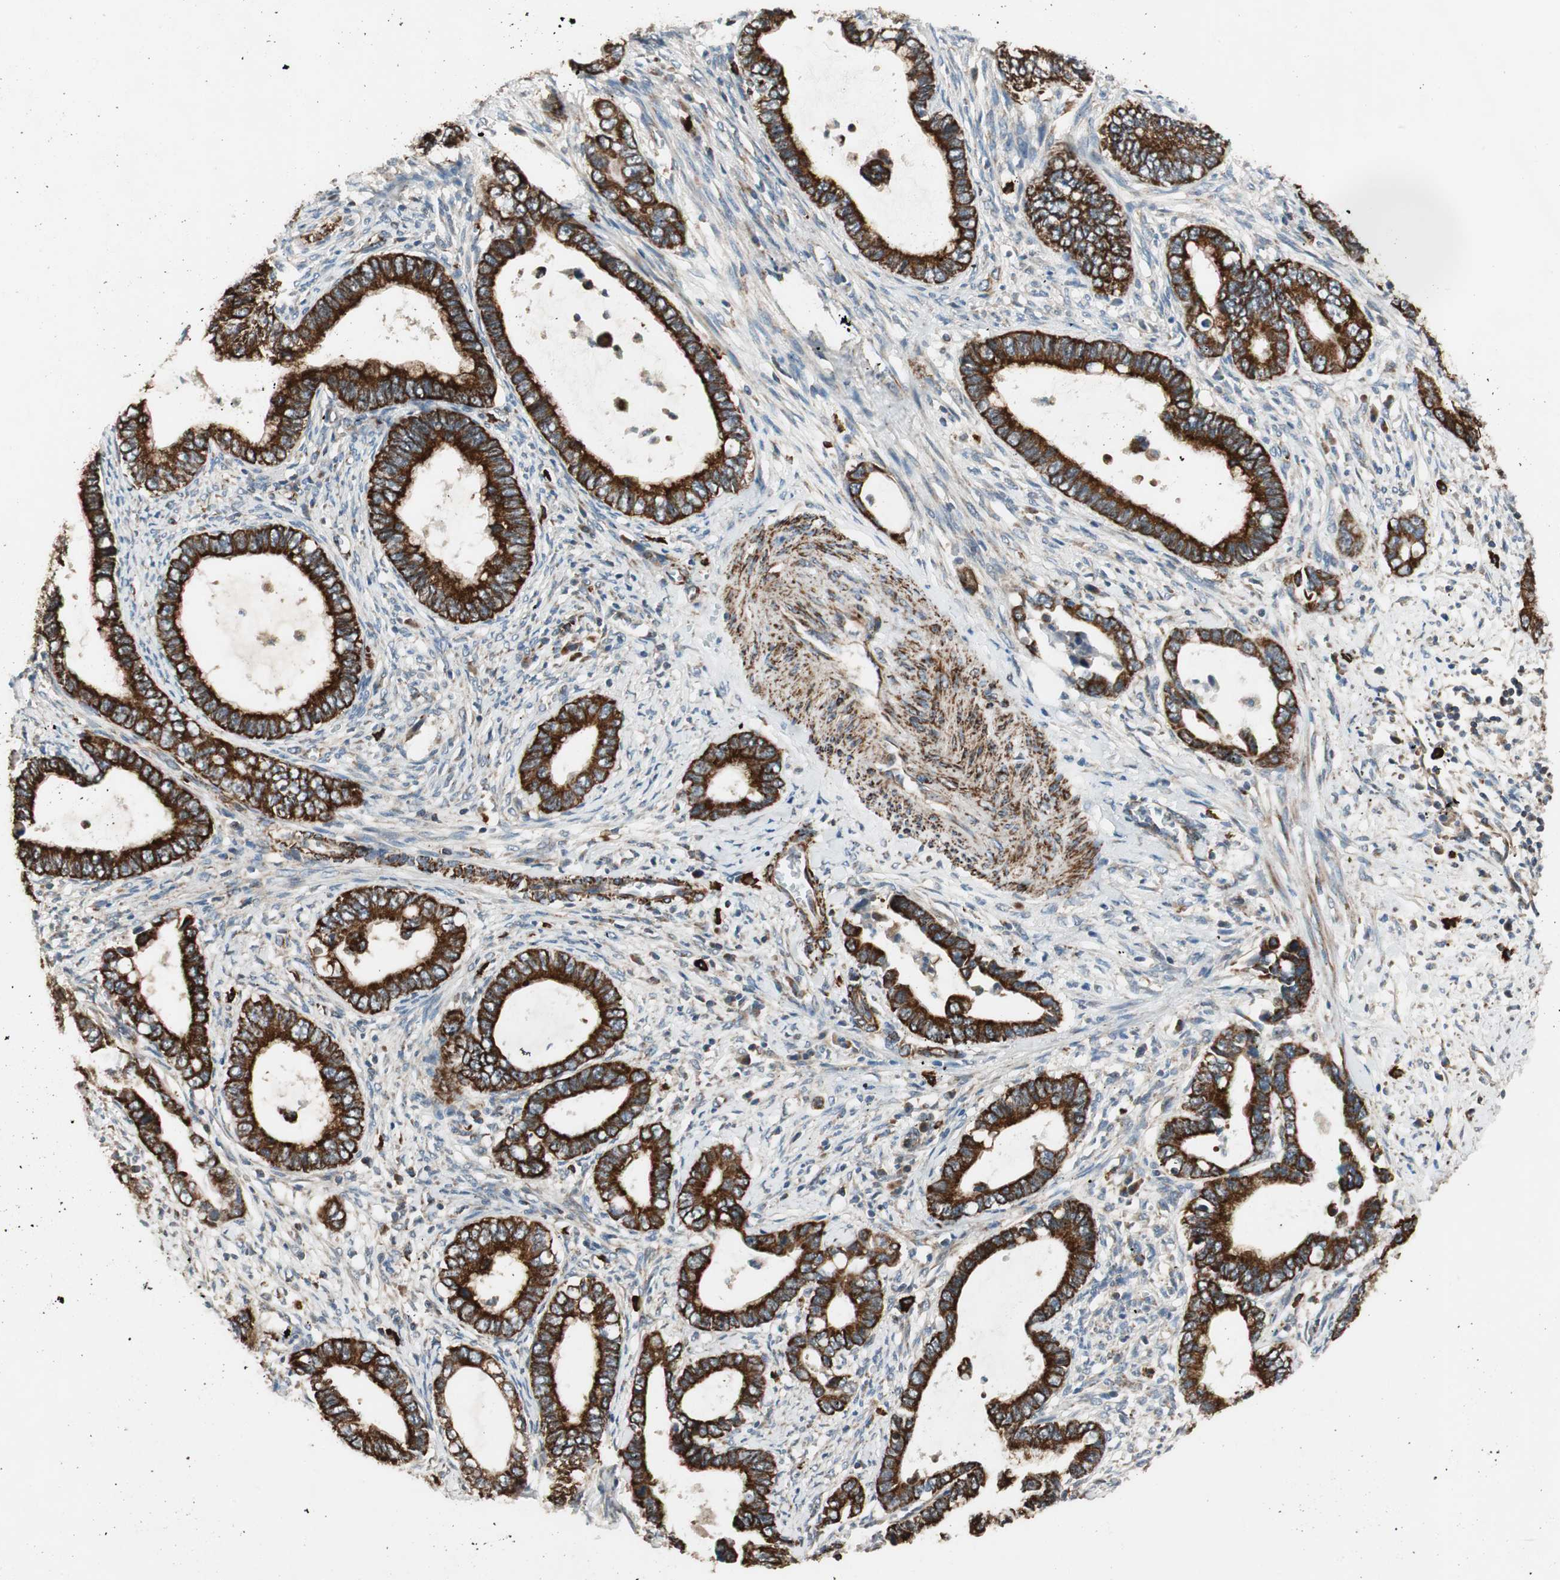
{"staining": {"intensity": "strong", "quantity": ">75%", "location": "cytoplasmic/membranous"}, "tissue": "cervical cancer", "cell_type": "Tumor cells", "image_type": "cancer", "snomed": [{"axis": "morphology", "description": "Adenocarcinoma, NOS"}, {"axis": "topography", "description": "Cervix"}], "caption": "The image demonstrates immunohistochemical staining of cervical cancer. There is strong cytoplasmic/membranous staining is present in approximately >75% of tumor cells.", "gene": "AKAP1", "patient": {"sex": "female", "age": 44}}